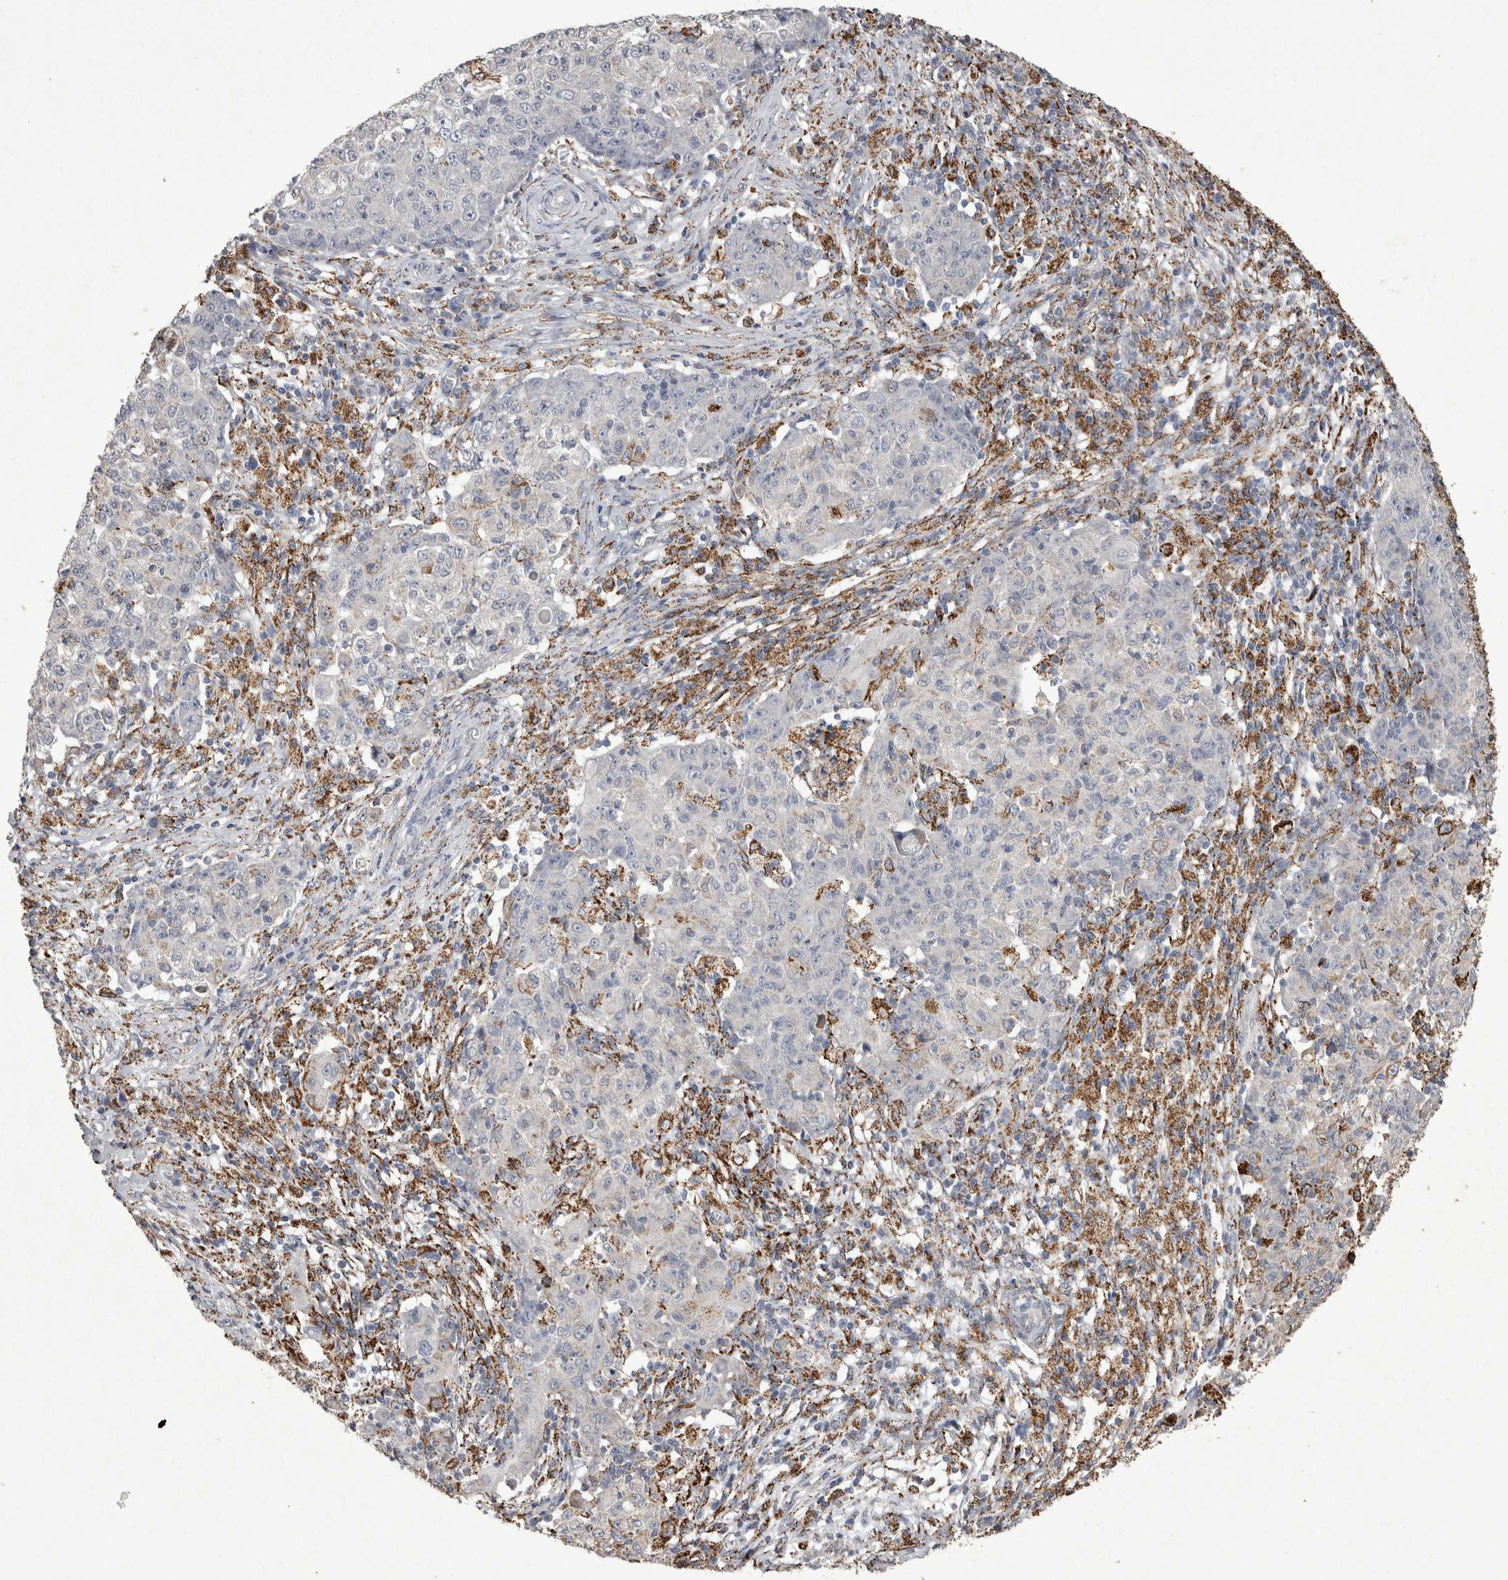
{"staining": {"intensity": "negative", "quantity": "none", "location": "none"}, "tissue": "ovarian cancer", "cell_type": "Tumor cells", "image_type": "cancer", "snomed": [{"axis": "morphology", "description": "Carcinoma, endometroid"}, {"axis": "topography", "description": "Ovary"}], "caption": "A high-resolution photomicrograph shows immunohistochemistry staining of ovarian cancer (endometroid carcinoma), which demonstrates no significant expression in tumor cells.", "gene": "DKK3", "patient": {"sex": "female", "age": 42}}